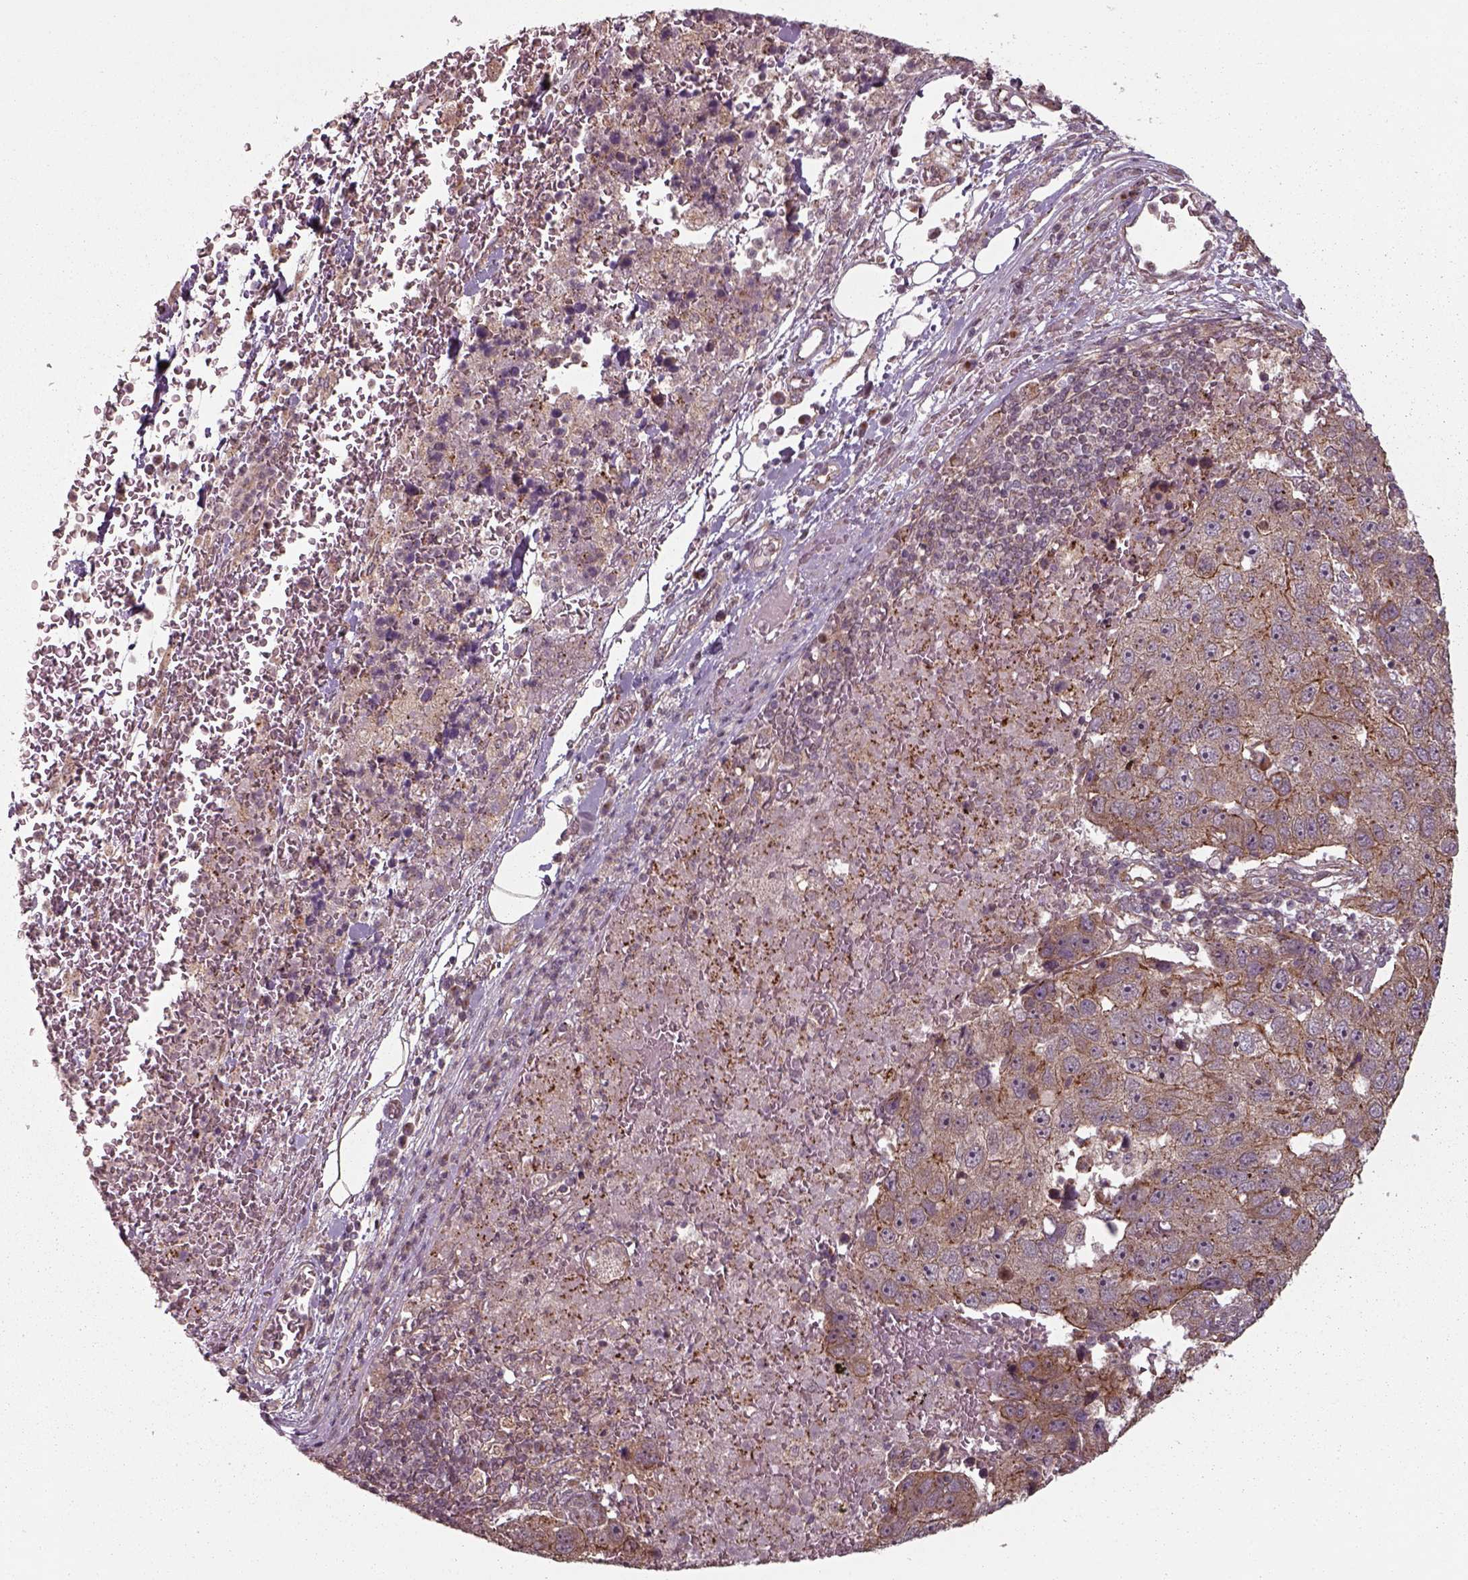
{"staining": {"intensity": "strong", "quantity": "25%-75%", "location": "cytoplasmic/membranous"}, "tissue": "pancreatic cancer", "cell_type": "Tumor cells", "image_type": "cancer", "snomed": [{"axis": "morphology", "description": "Adenocarcinoma, NOS"}, {"axis": "topography", "description": "Pancreas"}], "caption": "Pancreatic cancer tissue demonstrates strong cytoplasmic/membranous staining in approximately 25%-75% of tumor cells", "gene": "CHMP3", "patient": {"sex": "female", "age": 61}}